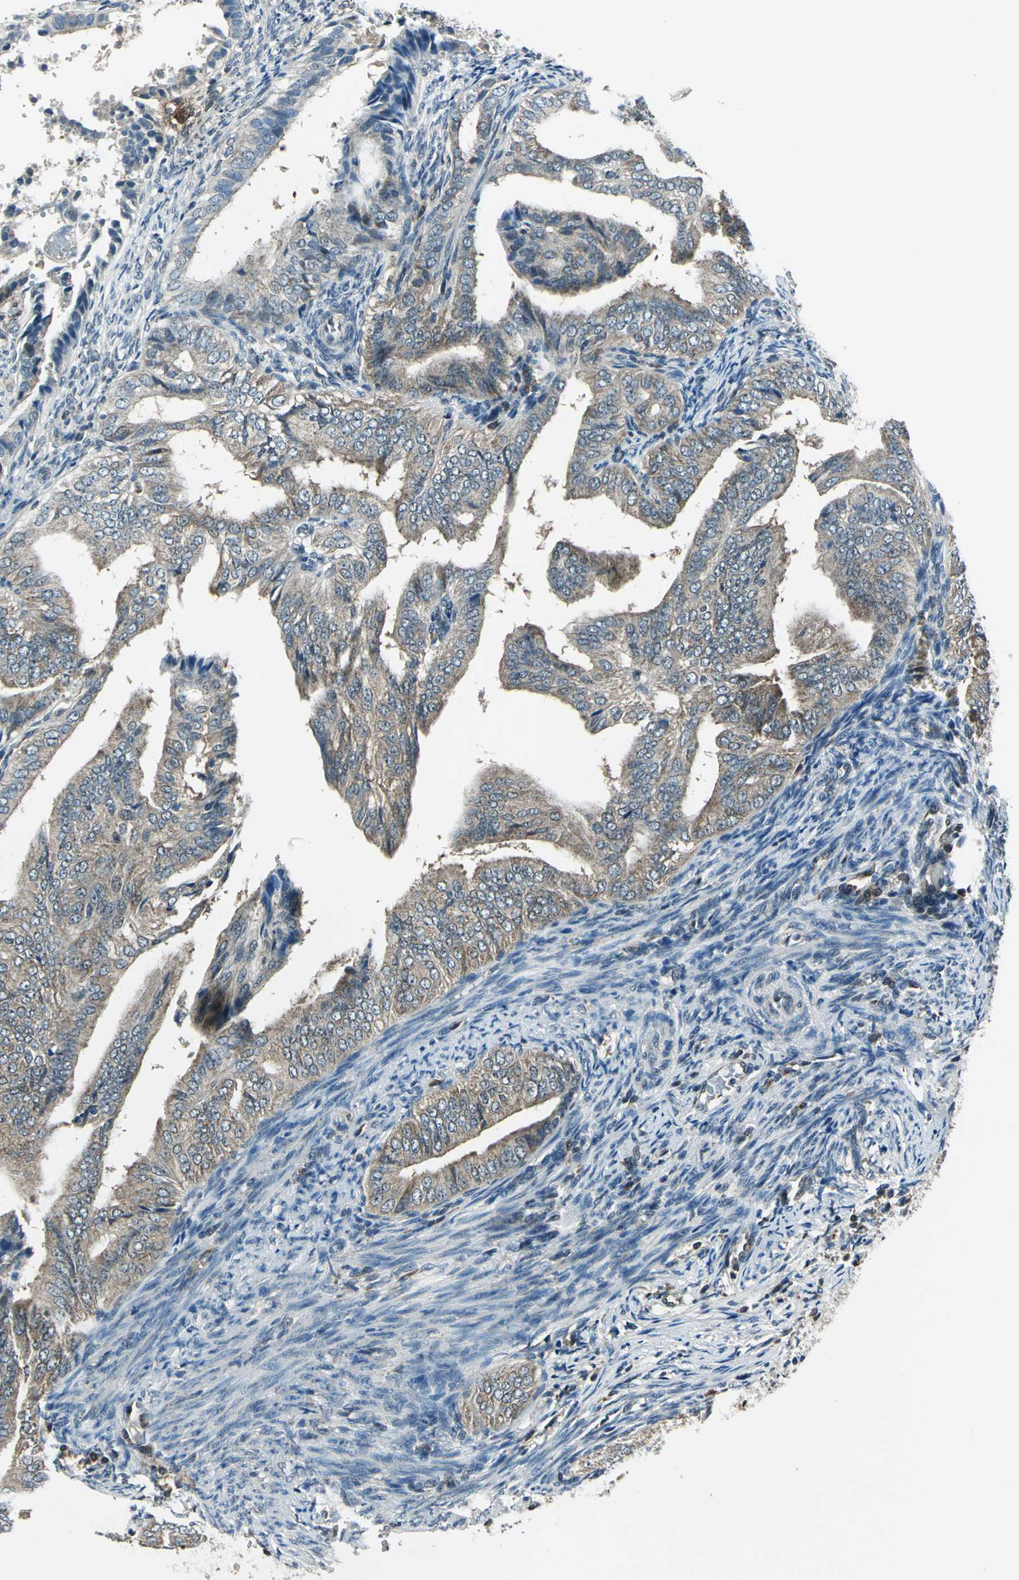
{"staining": {"intensity": "weak", "quantity": ">75%", "location": "cytoplasmic/membranous"}, "tissue": "endometrial cancer", "cell_type": "Tumor cells", "image_type": "cancer", "snomed": [{"axis": "morphology", "description": "Adenocarcinoma, NOS"}, {"axis": "topography", "description": "Endometrium"}], "caption": "A histopathology image of human endometrial cancer stained for a protein exhibits weak cytoplasmic/membranous brown staining in tumor cells. (Brightfield microscopy of DAB IHC at high magnification).", "gene": "NUDT2", "patient": {"sex": "female", "age": 58}}